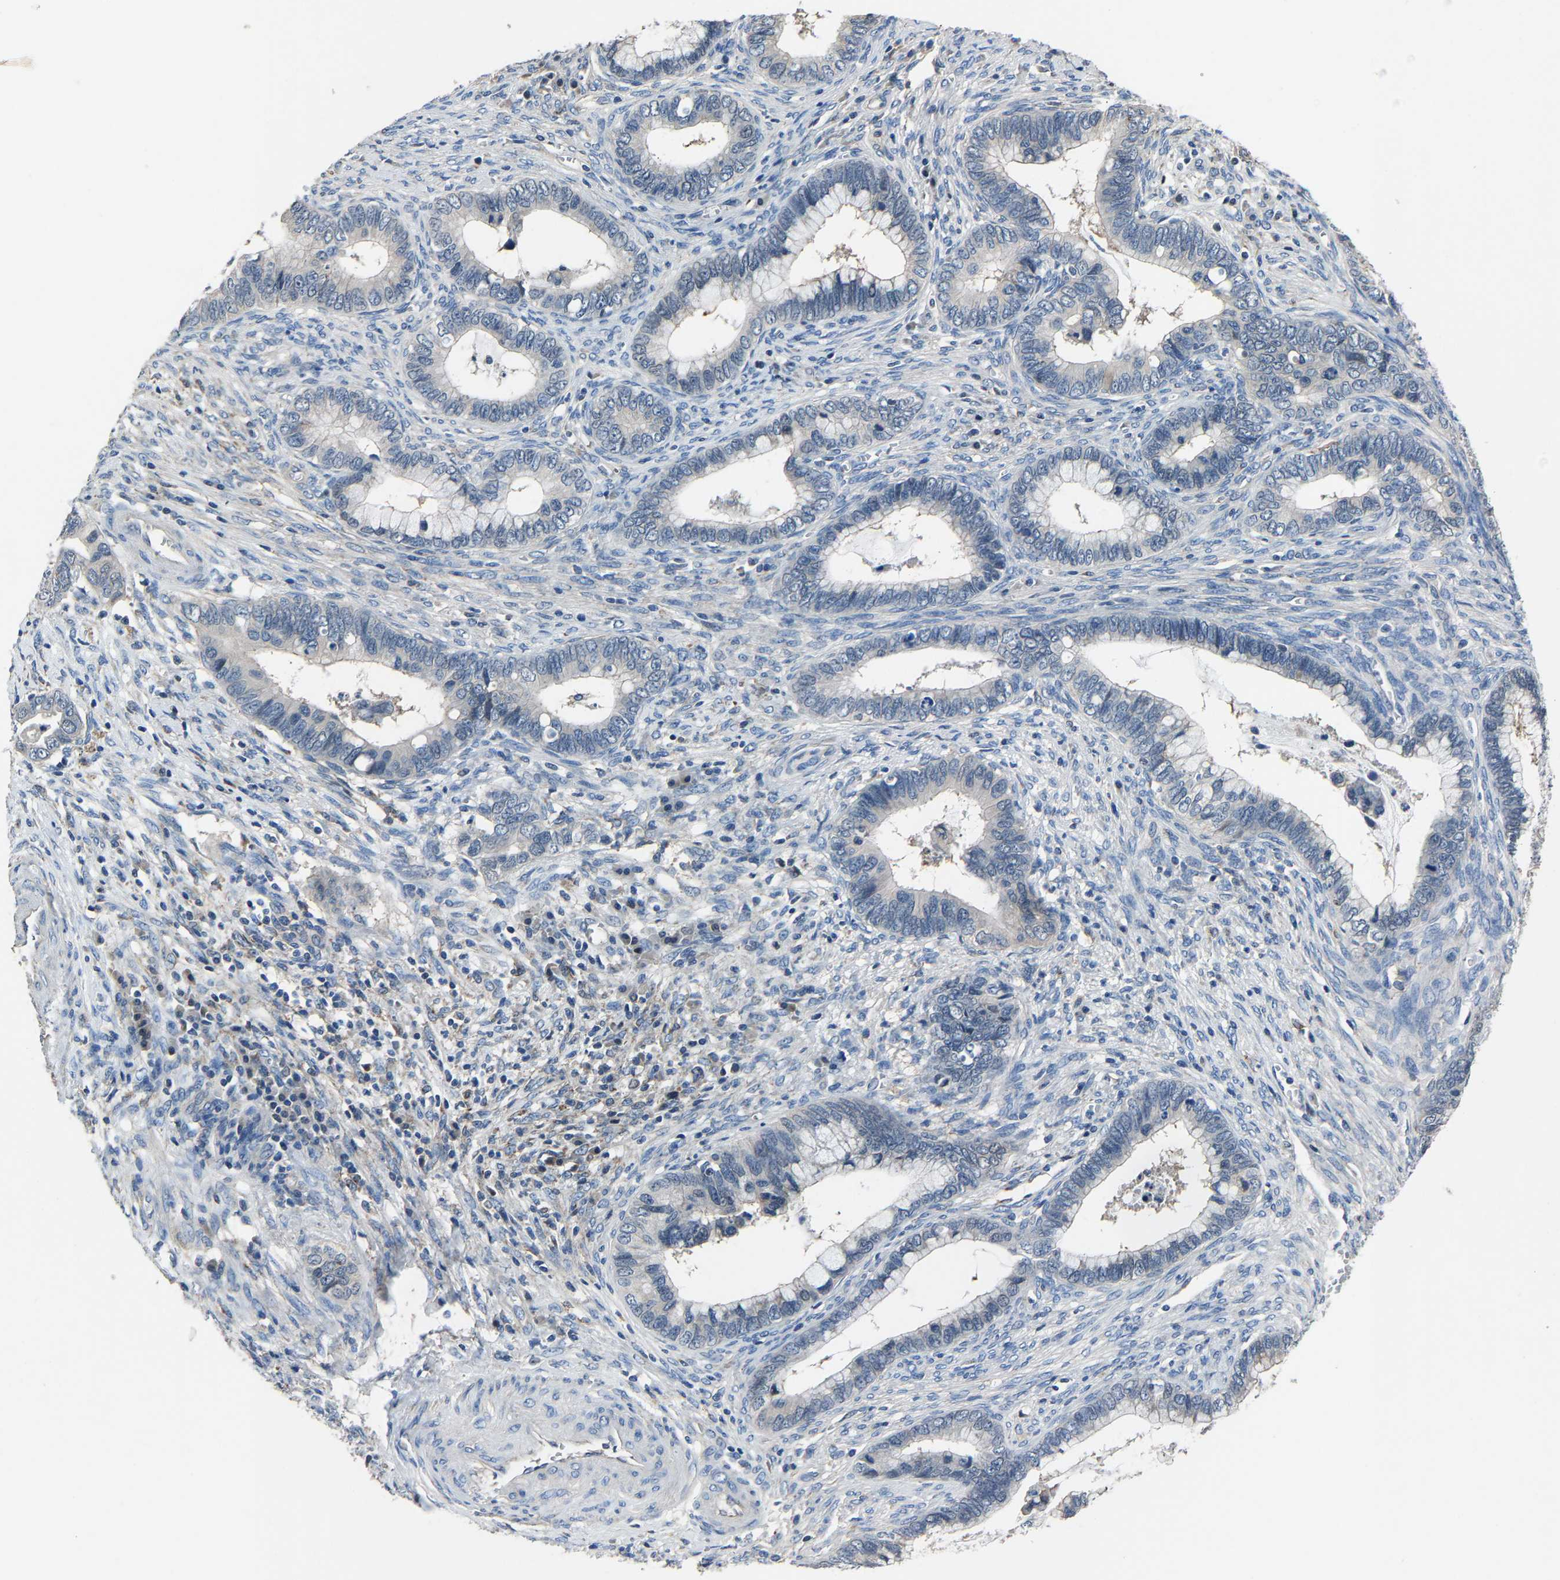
{"staining": {"intensity": "negative", "quantity": "none", "location": "none"}, "tissue": "cervical cancer", "cell_type": "Tumor cells", "image_type": "cancer", "snomed": [{"axis": "morphology", "description": "Adenocarcinoma, NOS"}, {"axis": "topography", "description": "Cervix"}], "caption": "Immunohistochemical staining of cervical adenocarcinoma shows no significant positivity in tumor cells.", "gene": "STRBP", "patient": {"sex": "female", "age": 44}}